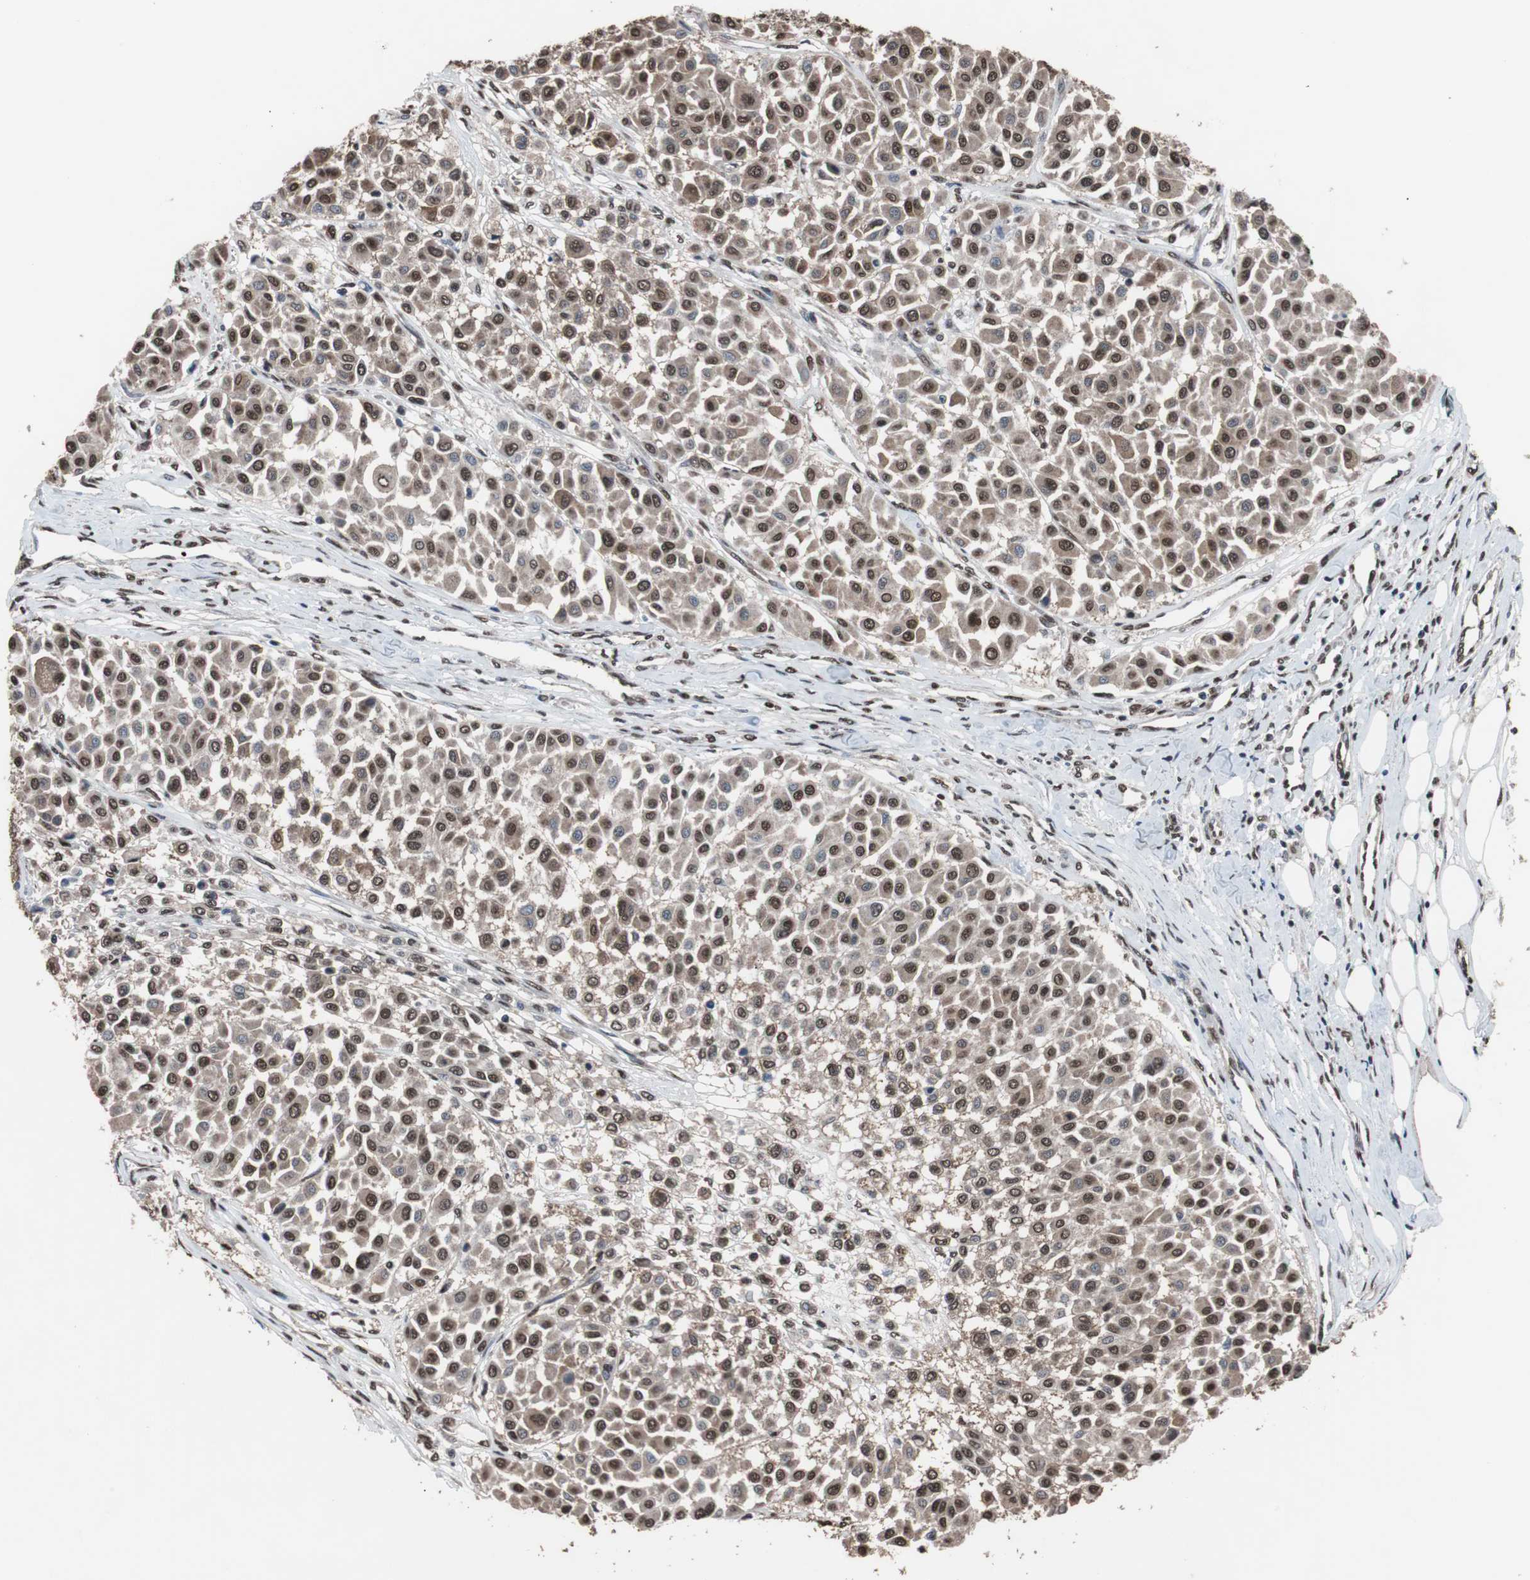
{"staining": {"intensity": "moderate", "quantity": ">75%", "location": "nuclear"}, "tissue": "melanoma", "cell_type": "Tumor cells", "image_type": "cancer", "snomed": [{"axis": "morphology", "description": "Malignant melanoma, Metastatic site"}, {"axis": "topography", "description": "Soft tissue"}], "caption": "Malignant melanoma (metastatic site) stained with a brown dye demonstrates moderate nuclear positive positivity in about >75% of tumor cells.", "gene": "MED27", "patient": {"sex": "male", "age": 41}}